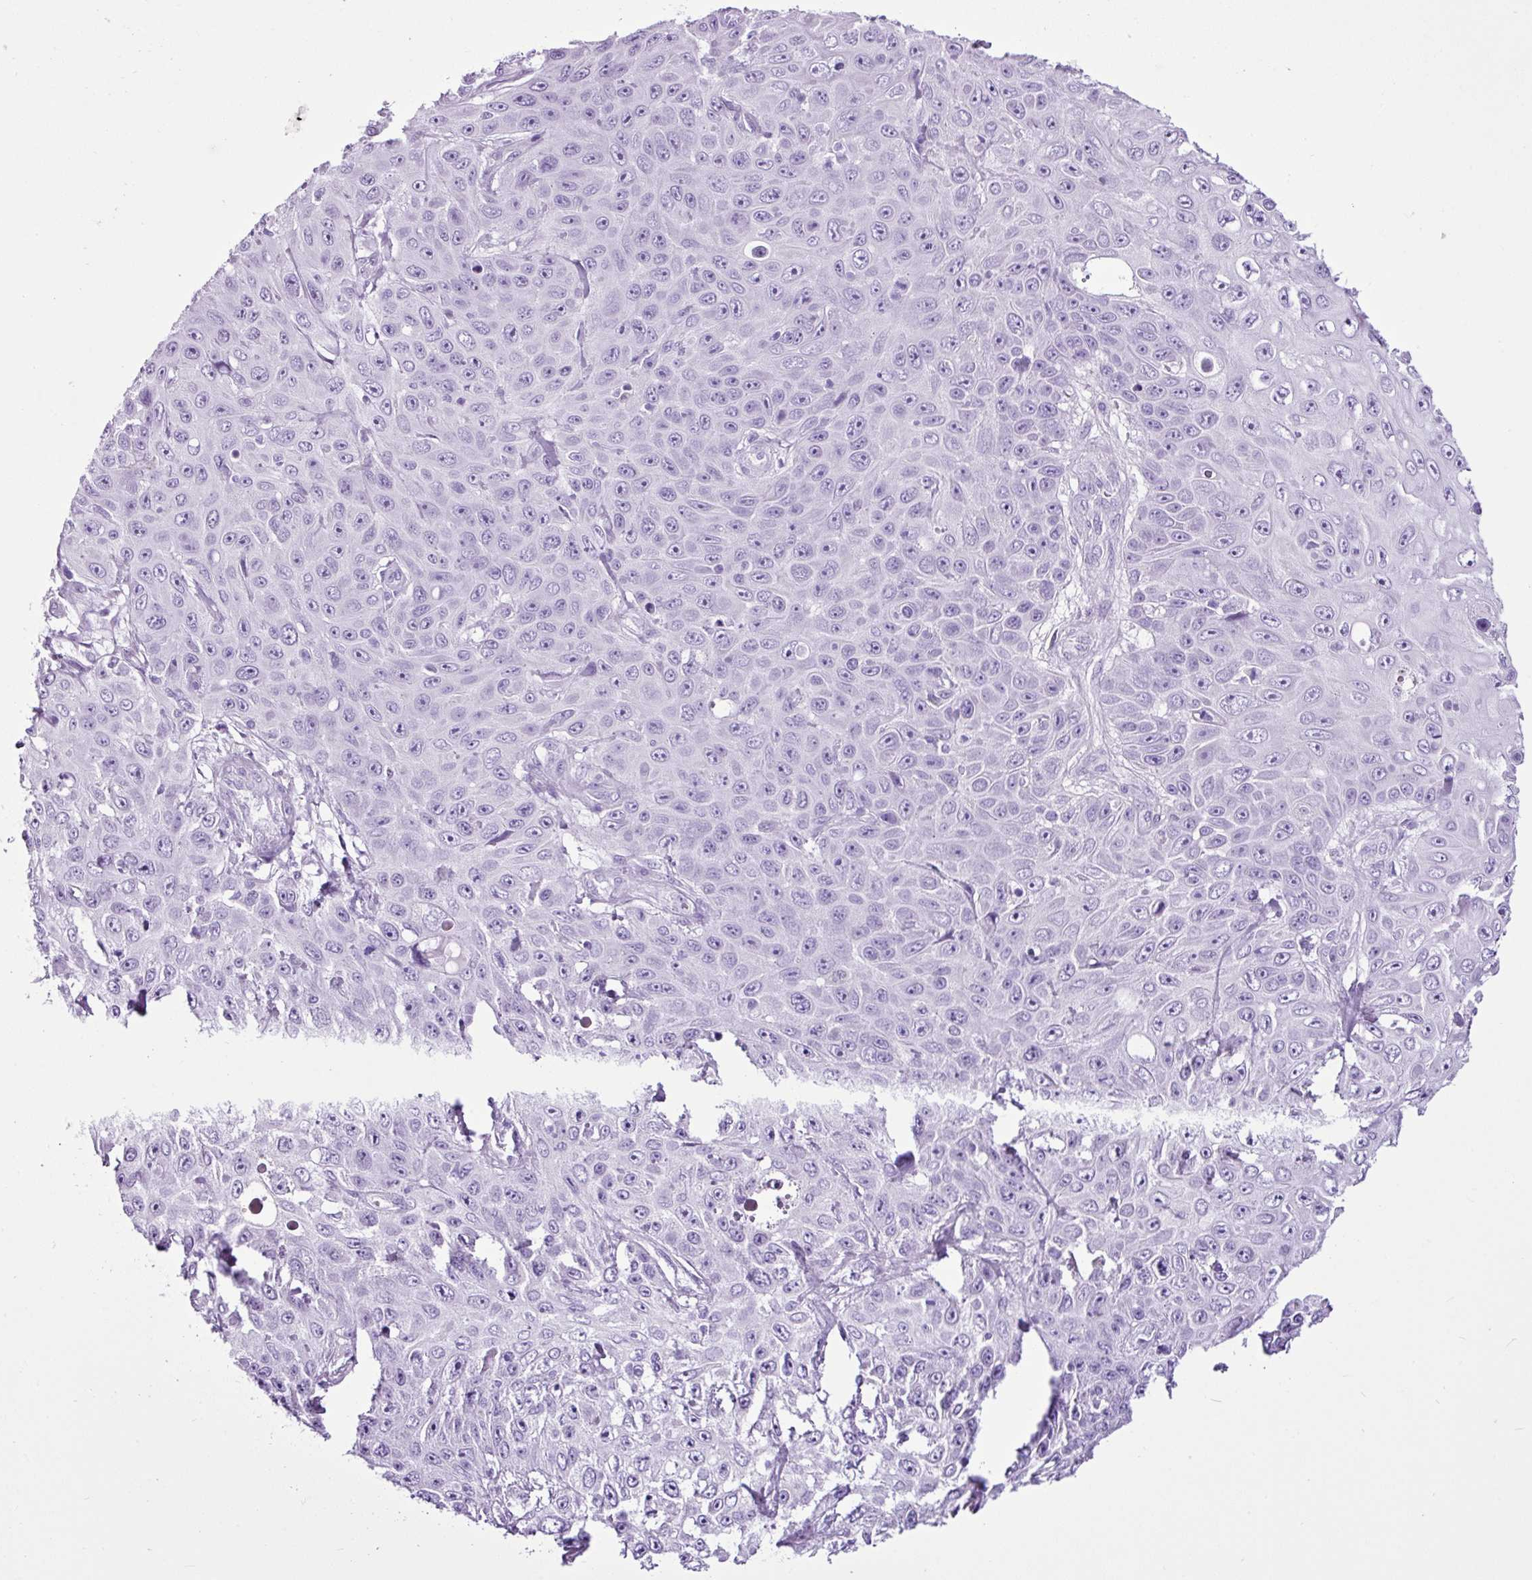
{"staining": {"intensity": "negative", "quantity": "none", "location": "none"}, "tissue": "skin cancer", "cell_type": "Tumor cells", "image_type": "cancer", "snomed": [{"axis": "morphology", "description": "Squamous cell carcinoma, NOS"}, {"axis": "topography", "description": "Skin"}], "caption": "Tumor cells are negative for protein expression in human skin cancer (squamous cell carcinoma).", "gene": "LILRB4", "patient": {"sex": "male", "age": 82}}